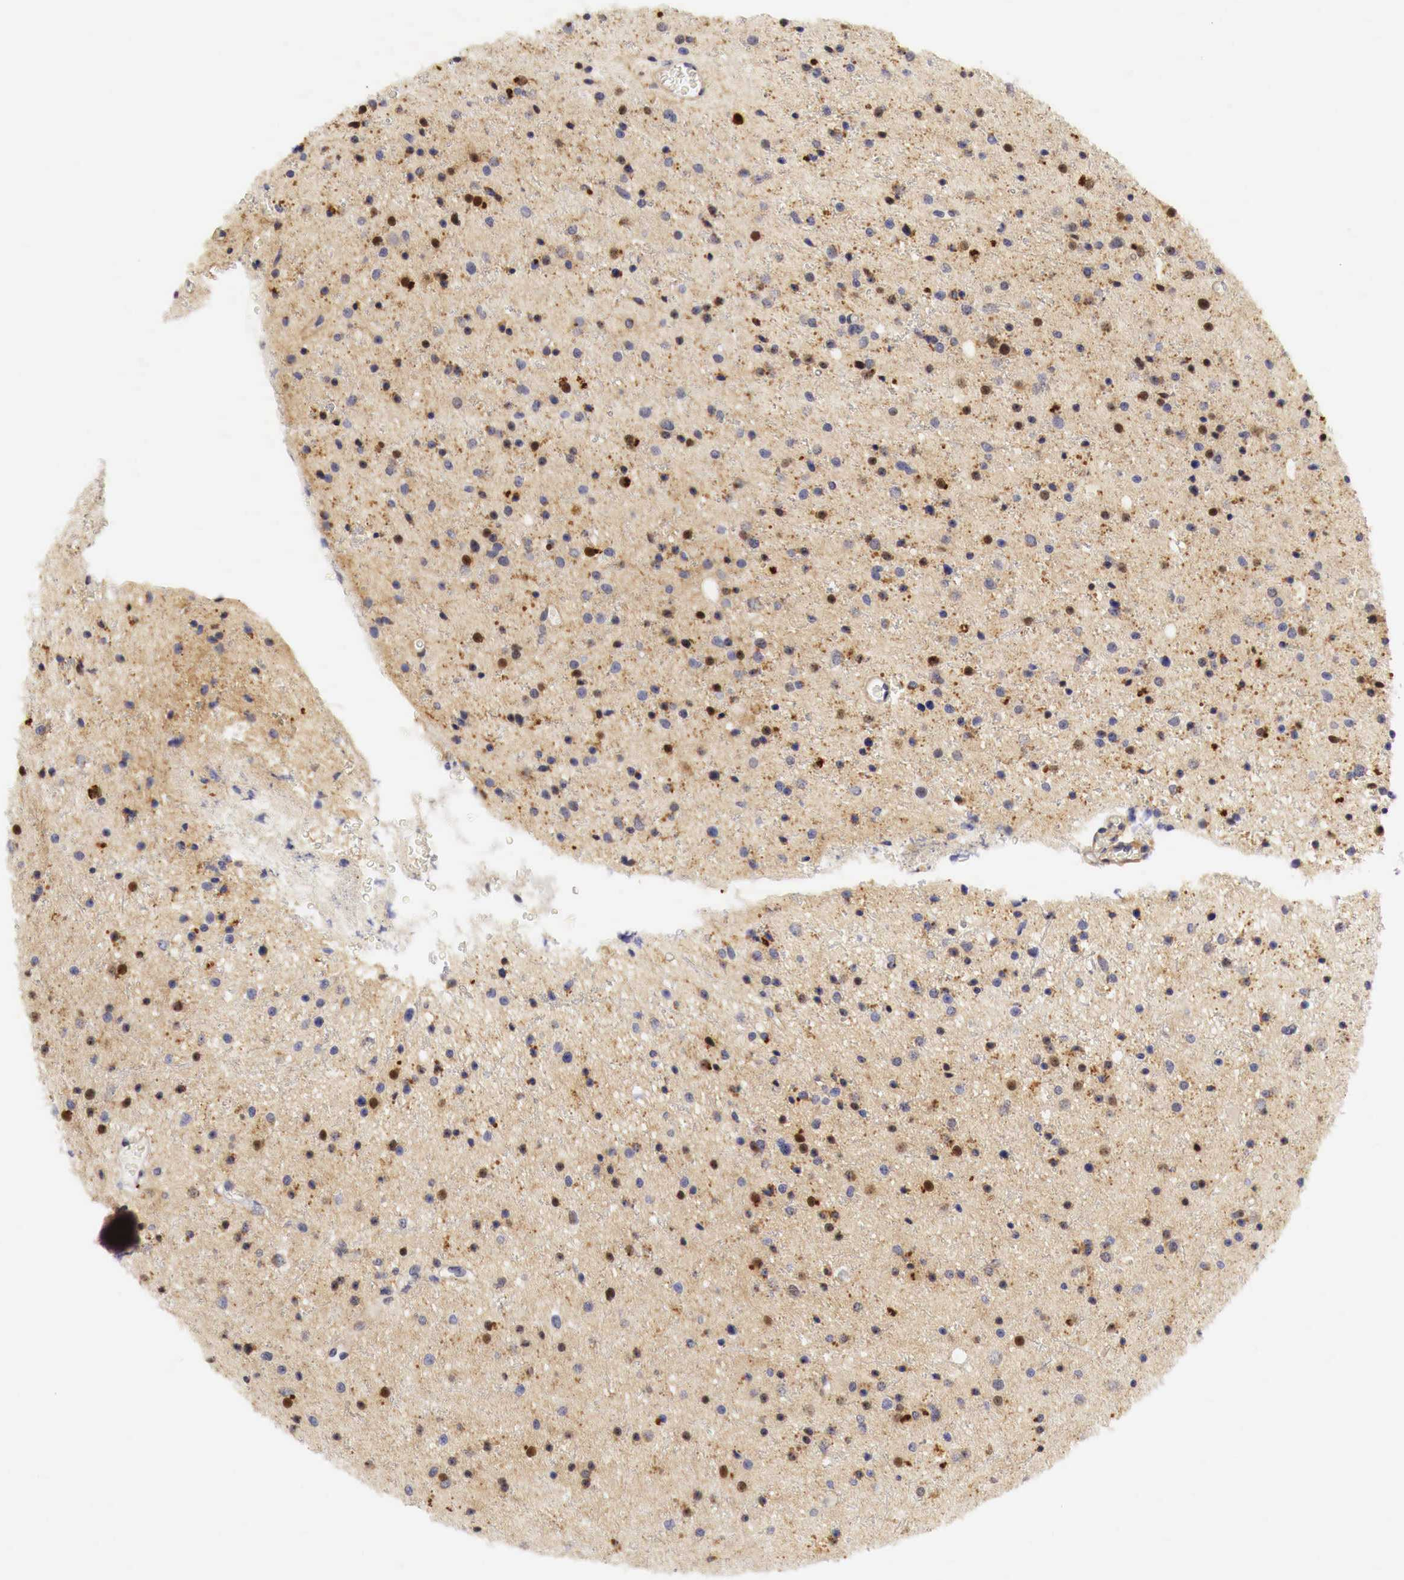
{"staining": {"intensity": "moderate", "quantity": "<25%", "location": "nuclear"}, "tissue": "glioma", "cell_type": "Tumor cells", "image_type": "cancer", "snomed": [{"axis": "morphology", "description": "Glioma, malignant, Low grade"}, {"axis": "topography", "description": "Brain"}], "caption": "Immunohistochemical staining of human glioma shows low levels of moderate nuclear positivity in about <25% of tumor cells.", "gene": "CASP3", "patient": {"sex": "female", "age": 46}}